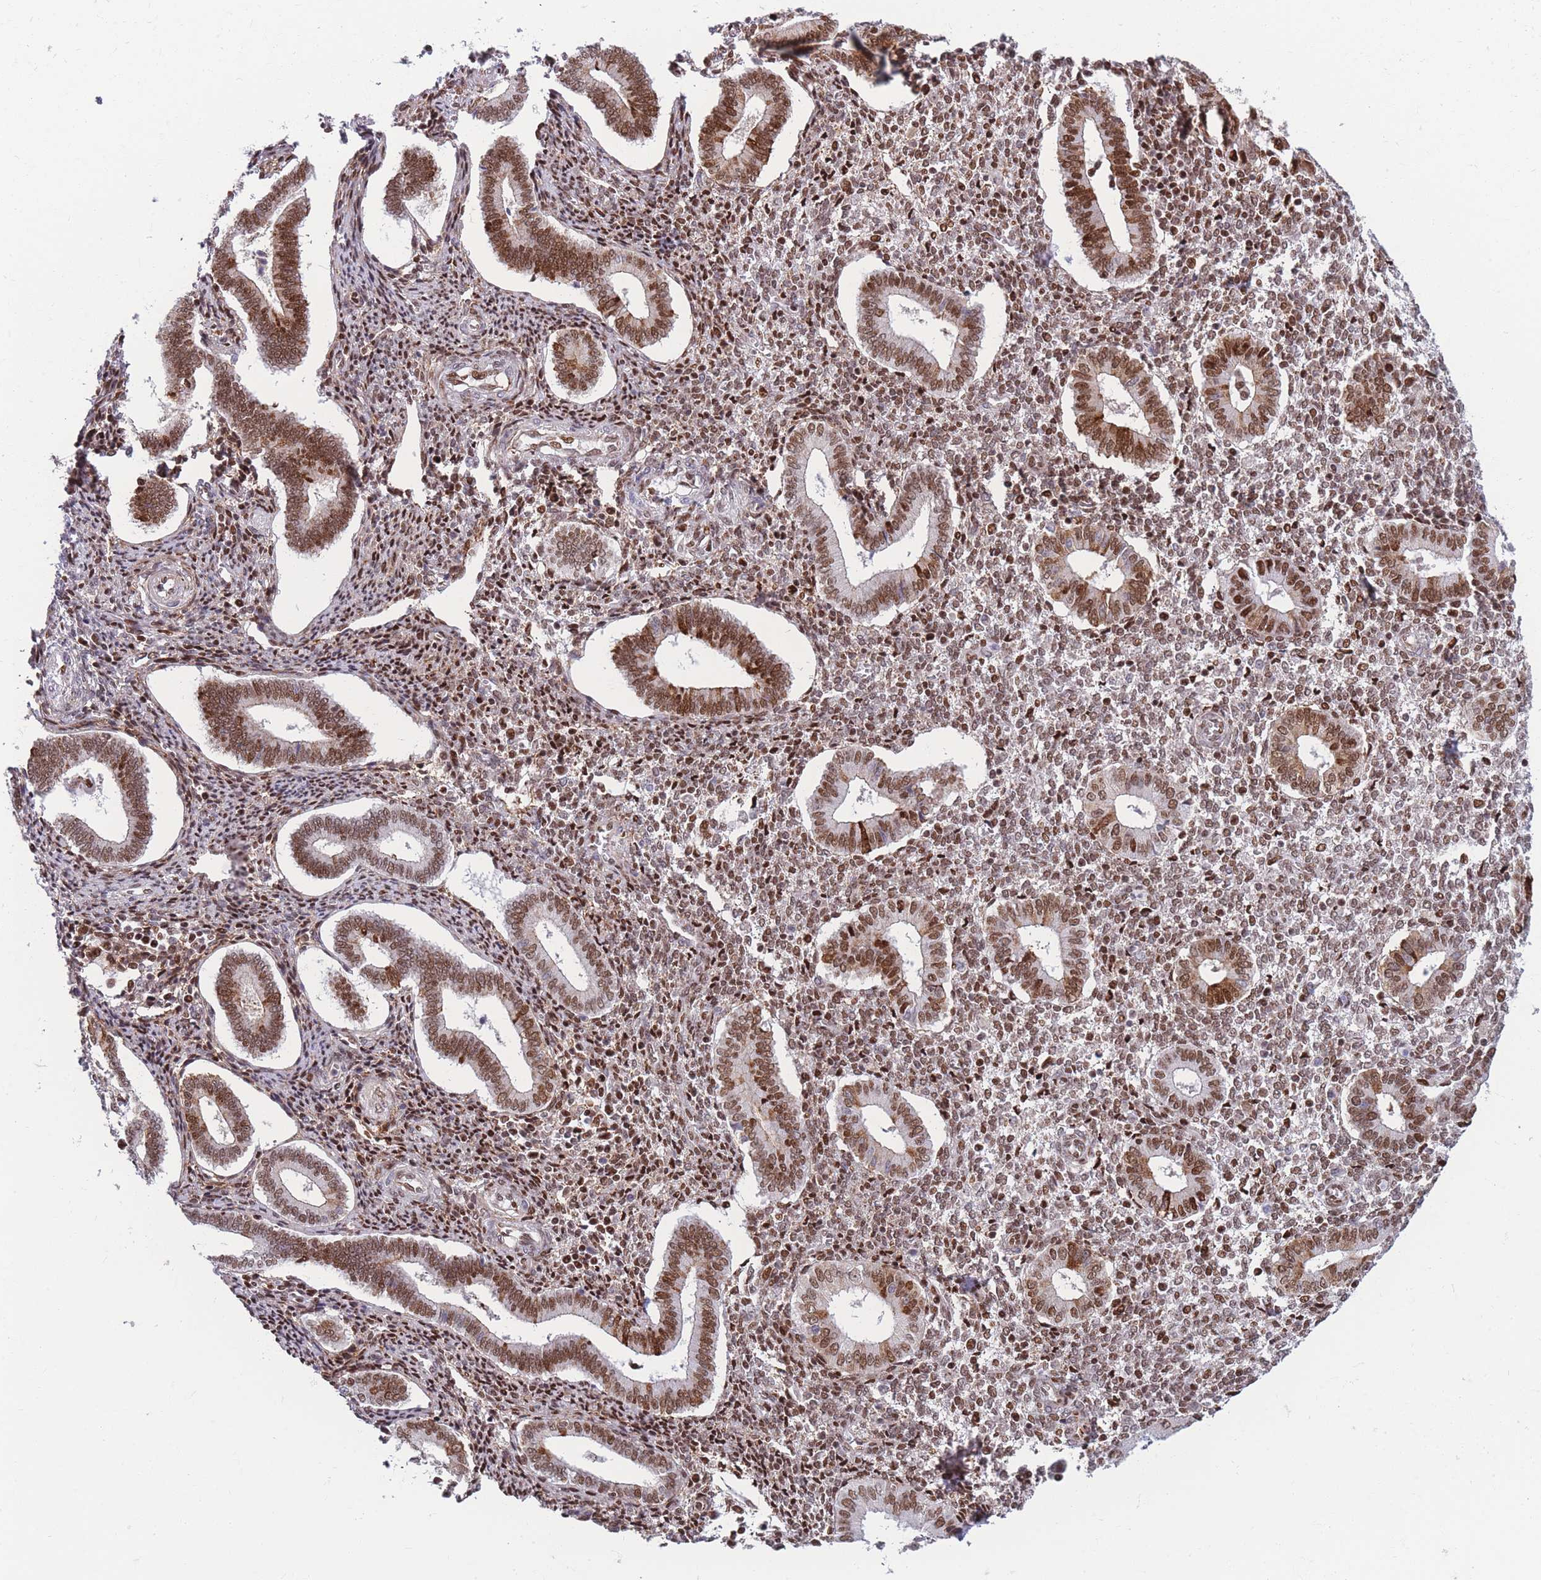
{"staining": {"intensity": "moderate", "quantity": ">75%", "location": "nuclear"}, "tissue": "endometrium", "cell_type": "Cells in endometrial stroma", "image_type": "normal", "snomed": [{"axis": "morphology", "description": "Normal tissue, NOS"}, {"axis": "topography", "description": "Endometrium"}], "caption": "This is a histology image of immunohistochemistry staining of benign endometrium, which shows moderate expression in the nuclear of cells in endometrial stroma.", "gene": "DNAJC3", "patient": {"sex": "female", "age": 44}}